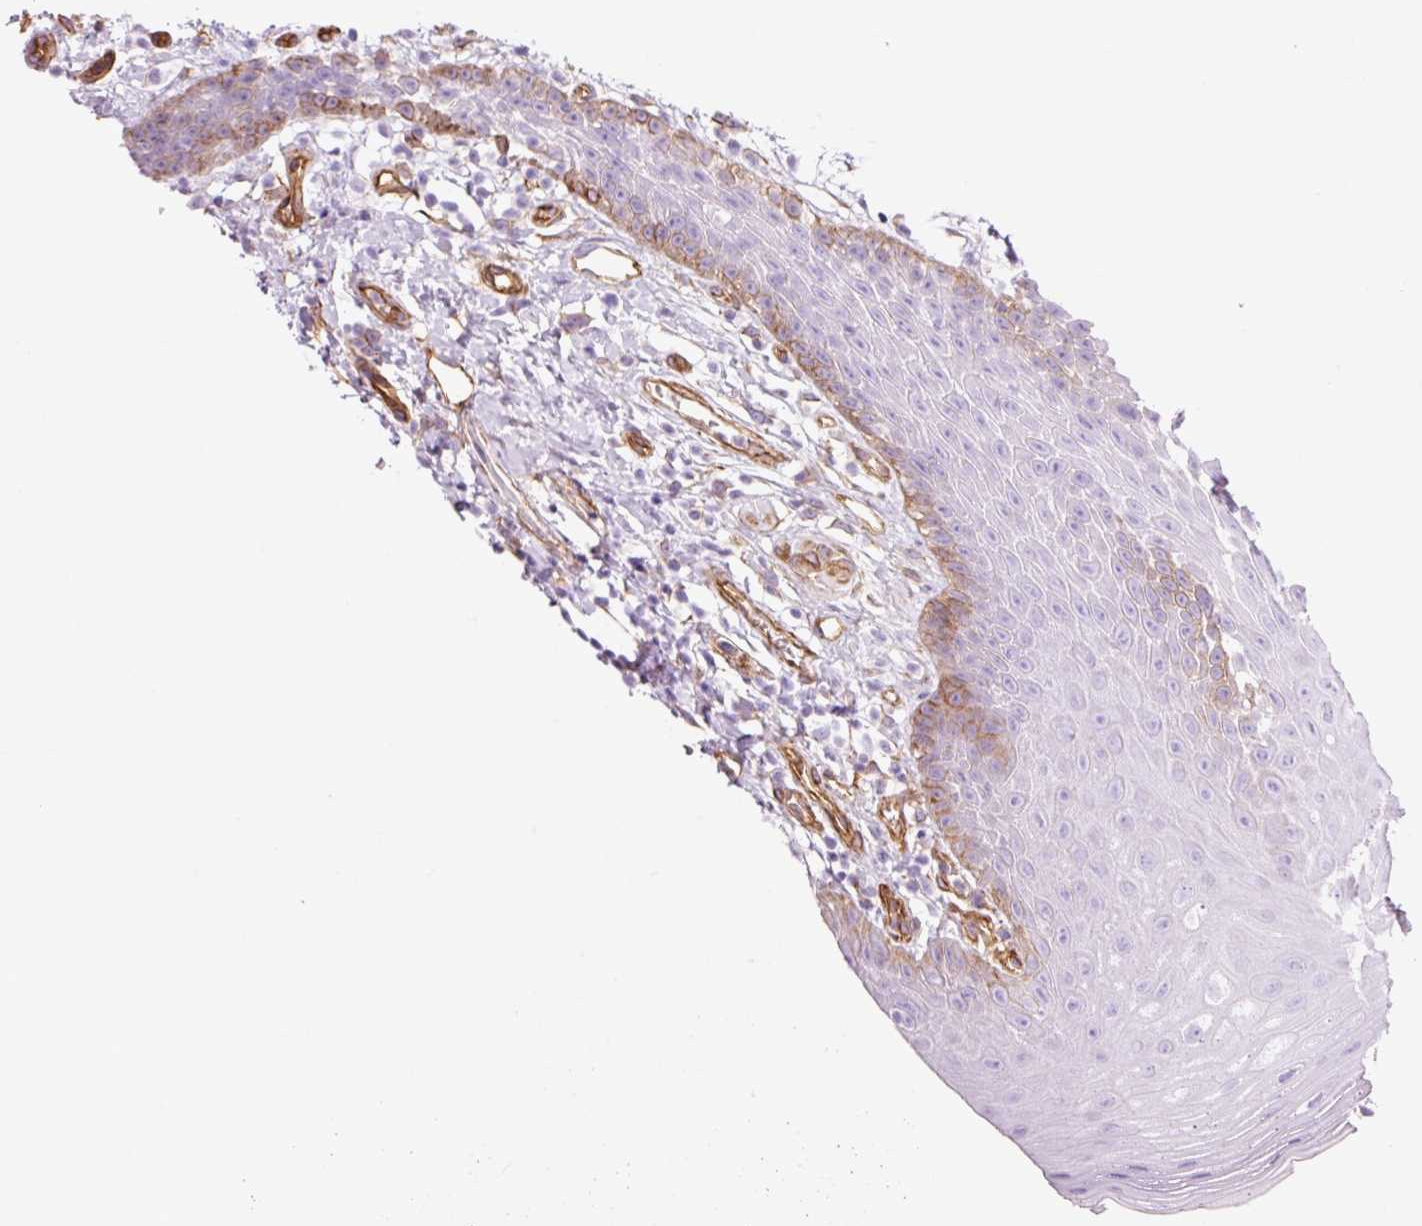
{"staining": {"intensity": "strong", "quantity": "25%-75%", "location": "cytoplasmic/membranous"}, "tissue": "oral mucosa", "cell_type": "Squamous epithelial cells", "image_type": "normal", "snomed": [{"axis": "morphology", "description": "Normal tissue, NOS"}, {"axis": "topography", "description": "Oral tissue"}, {"axis": "topography", "description": "Tounge, NOS"}], "caption": "Protein staining displays strong cytoplasmic/membranous positivity in about 25%-75% of squamous epithelial cells in unremarkable oral mucosa. (DAB = brown stain, brightfield microscopy at high magnification).", "gene": "CAV1", "patient": {"sex": "female", "age": 59}}